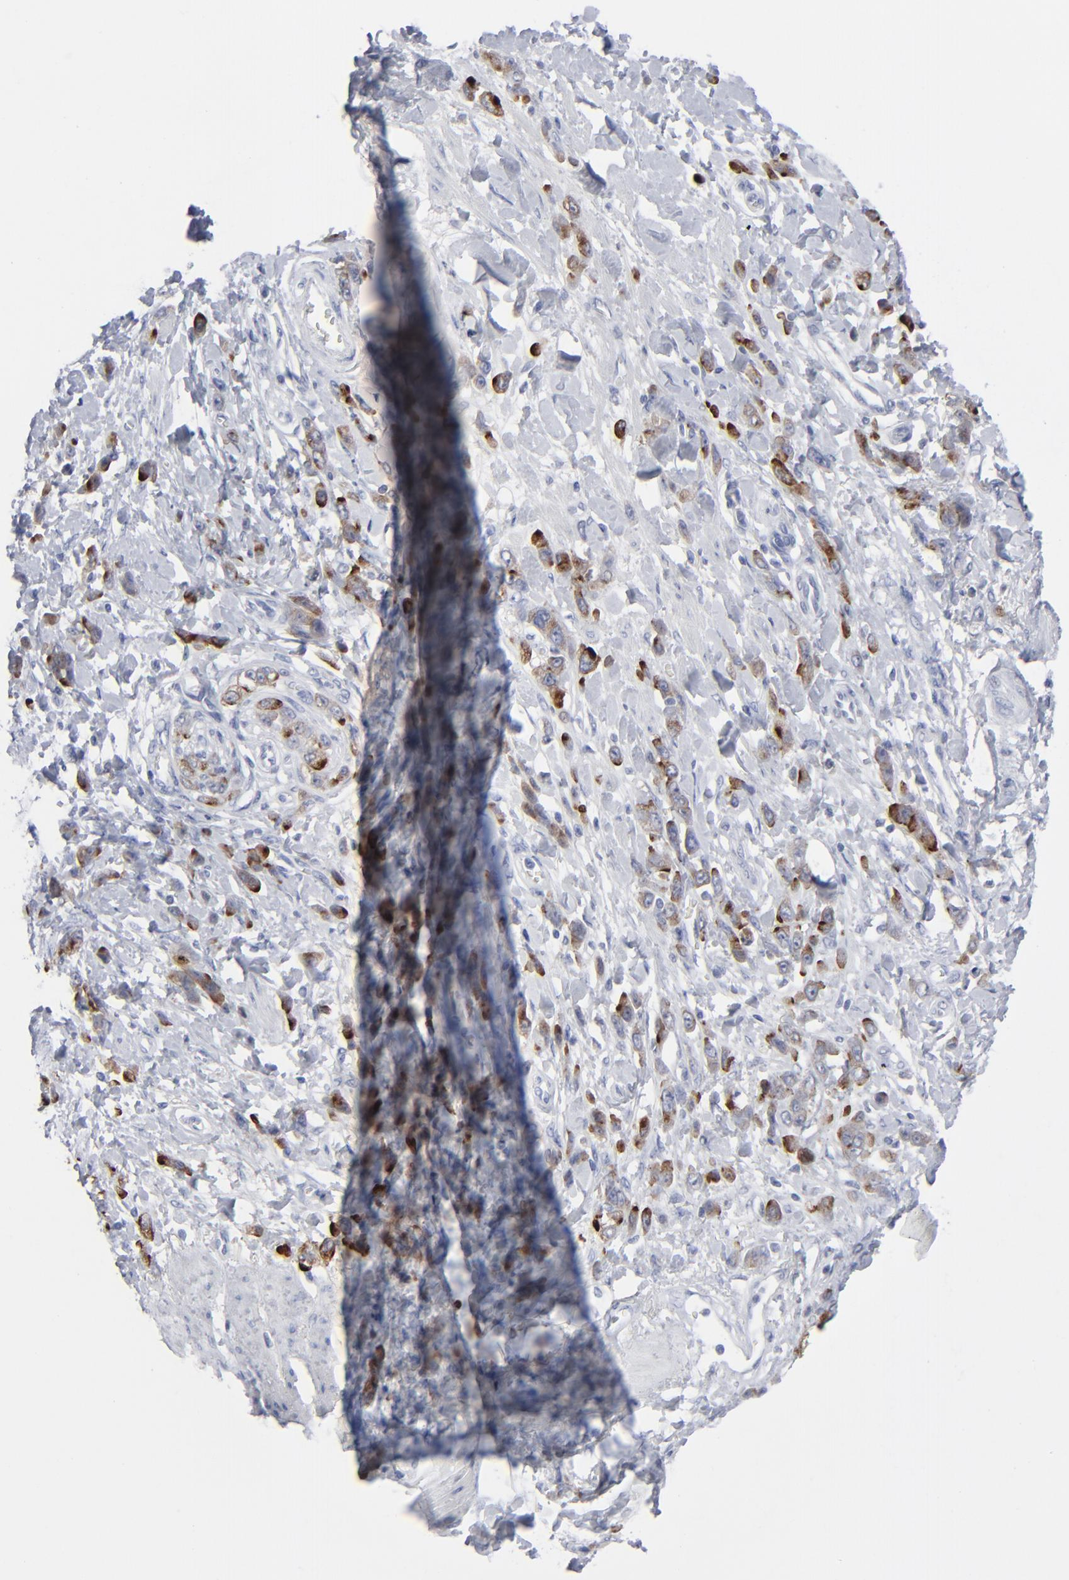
{"staining": {"intensity": "strong", "quantity": "25%-75%", "location": "cytoplasmic/membranous"}, "tissue": "stomach cancer", "cell_type": "Tumor cells", "image_type": "cancer", "snomed": [{"axis": "morphology", "description": "Normal tissue, NOS"}, {"axis": "morphology", "description": "Adenocarcinoma, NOS"}, {"axis": "topography", "description": "Stomach"}], "caption": "High-power microscopy captured an IHC photomicrograph of stomach adenocarcinoma, revealing strong cytoplasmic/membranous expression in approximately 25%-75% of tumor cells.", "gene": "MSLN", "patient": {"sex": "male", "age": 82}}